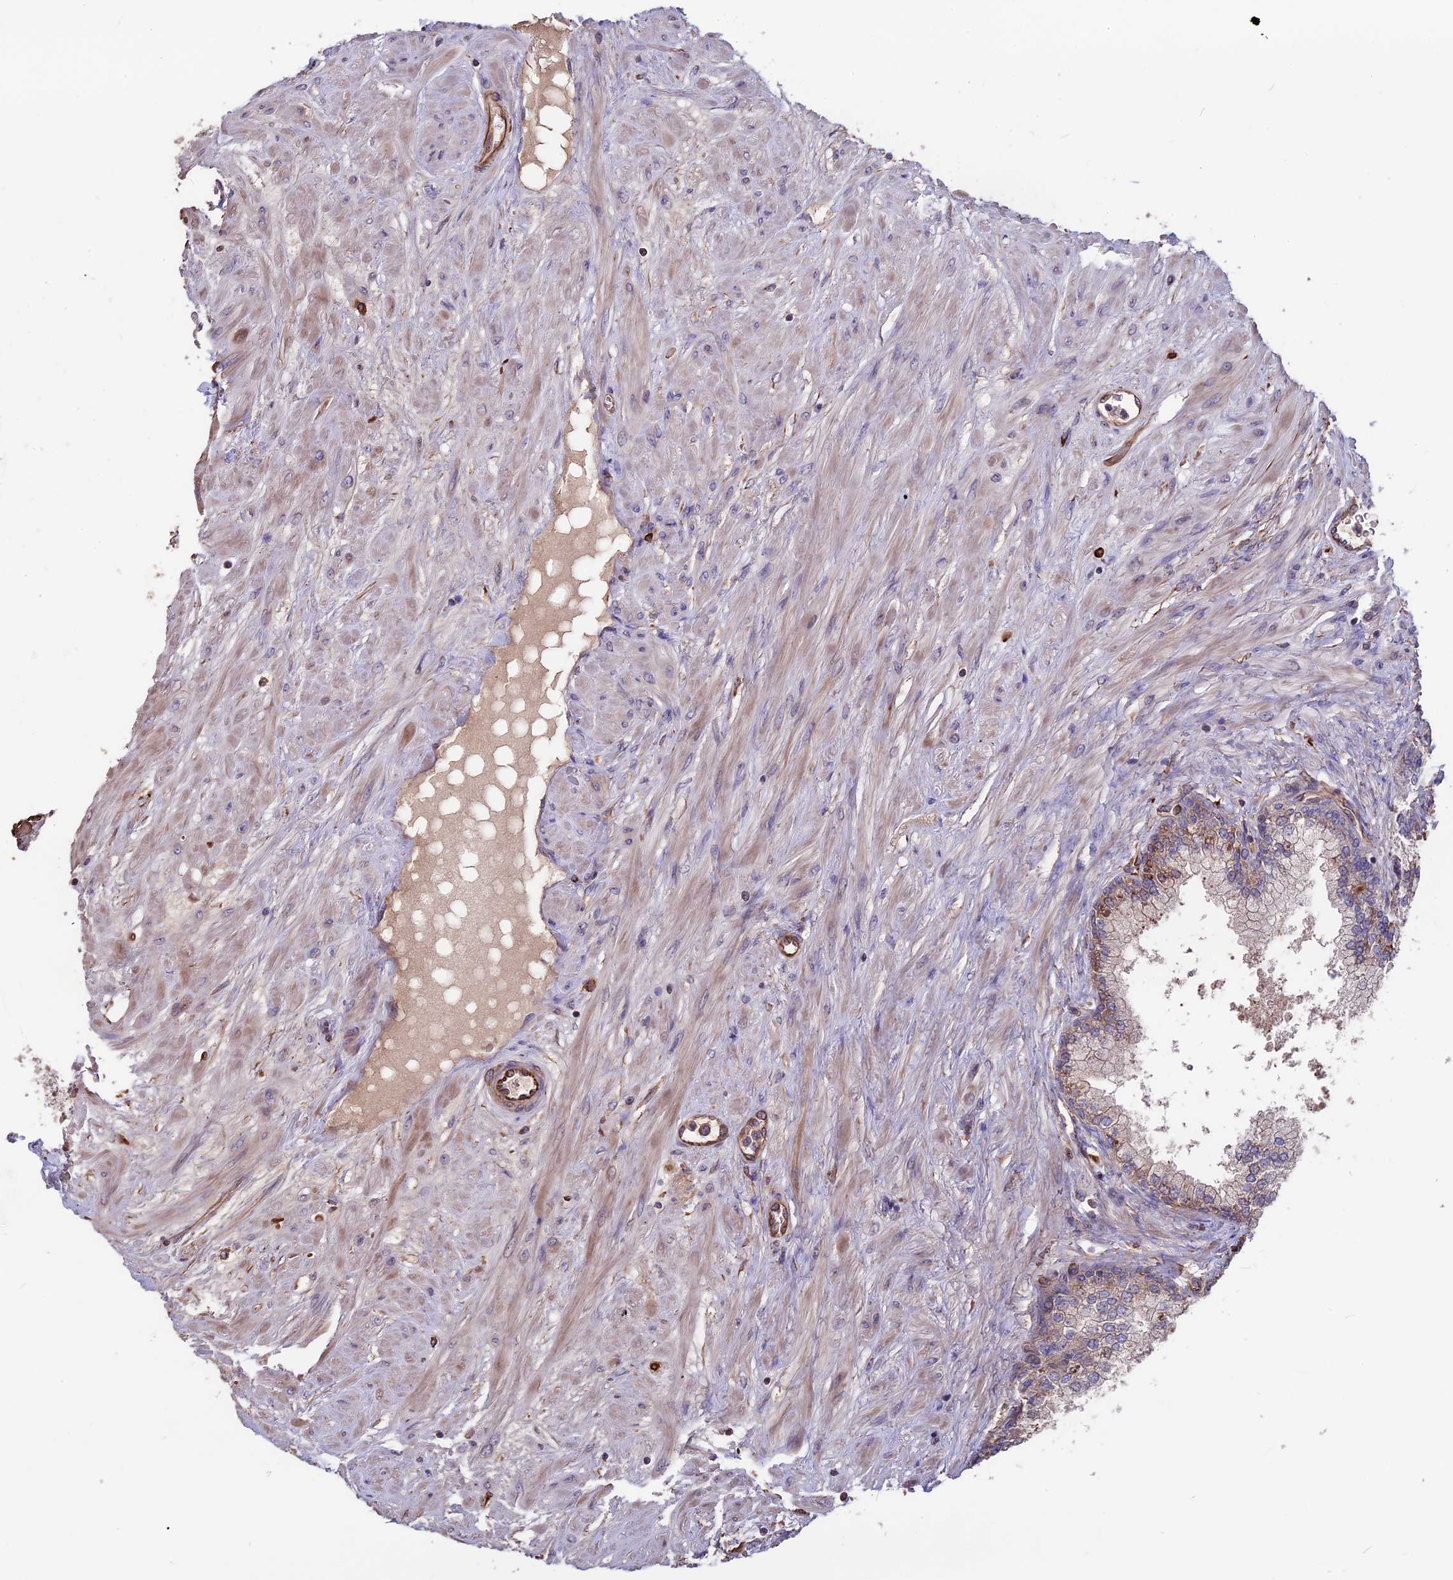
{"staining": {"intensity": "moderate", "quantity": "<25%", "location": "cytoplasmic/membranous"}, "tissue": "prostate", "cell_type": "Glandular cells", "image_type": "normal", "snomed": [{"axis": "morphology", "description": "Normal tissue, NOS"}, {"axis": "topography", "description": "Prostate"}], "caption": "Moderate cytoplasmic/membranous staining for a protein is seen in about <25% of glandular cells of unremarkable prostate using IHC.", "gene": "SEH1L", "patient": {"sex": "male", "age": 60}}